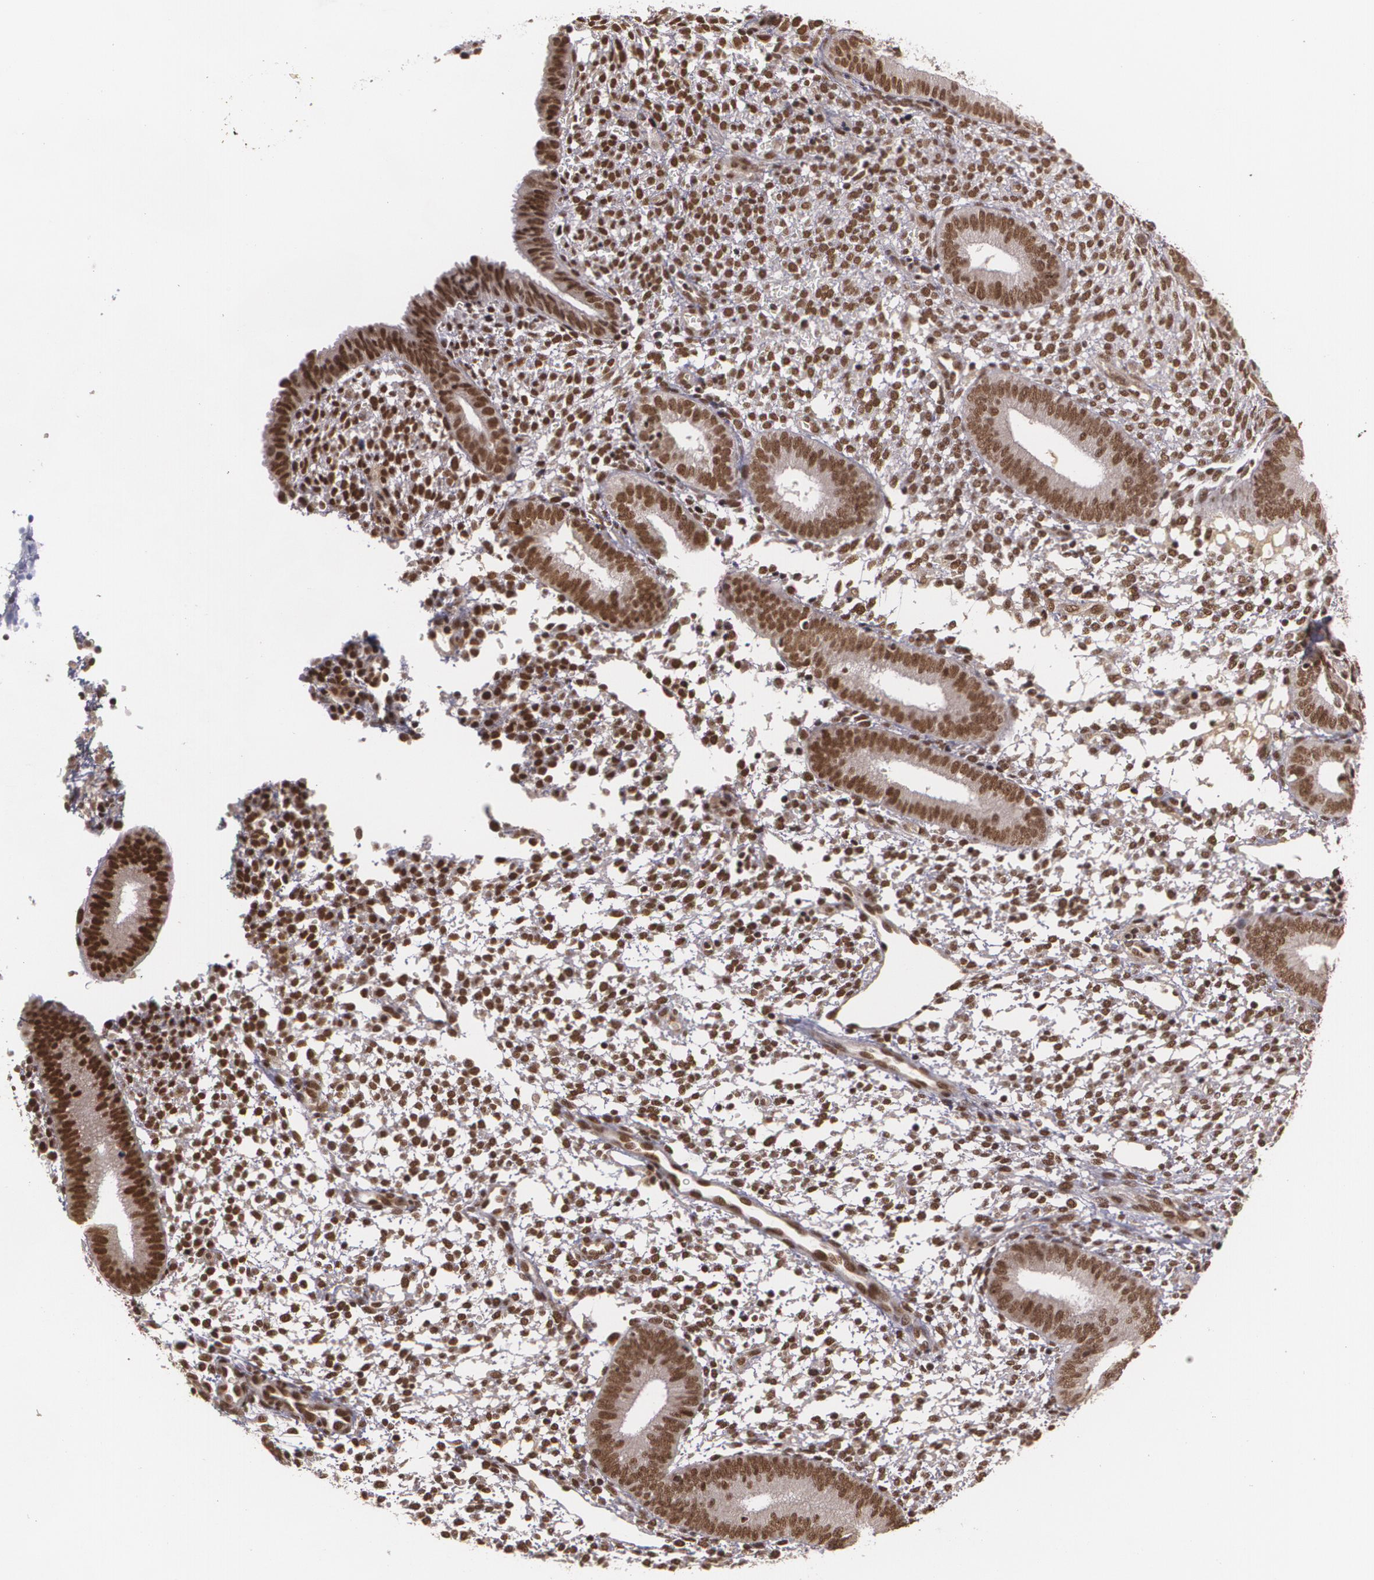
{"staining": {"intensity": "strong", "quantity": ">75%", "location": "nuclear"}, "tissue": "endometrium", "cell_type": "Cells in endometrial stroma", "image_type": "normal", "snomed": [{"axis": "morphology", "description": "Normal tissue, NOS"}, {"axis": "topography", "description": "Endometrium"}], "caption": "Normal endometrium shows strong nuclear positivity in about >75% of cells in endometrial stroma.", "gene": "RXRB", "patient": {"sex": "female", "age": 35}}